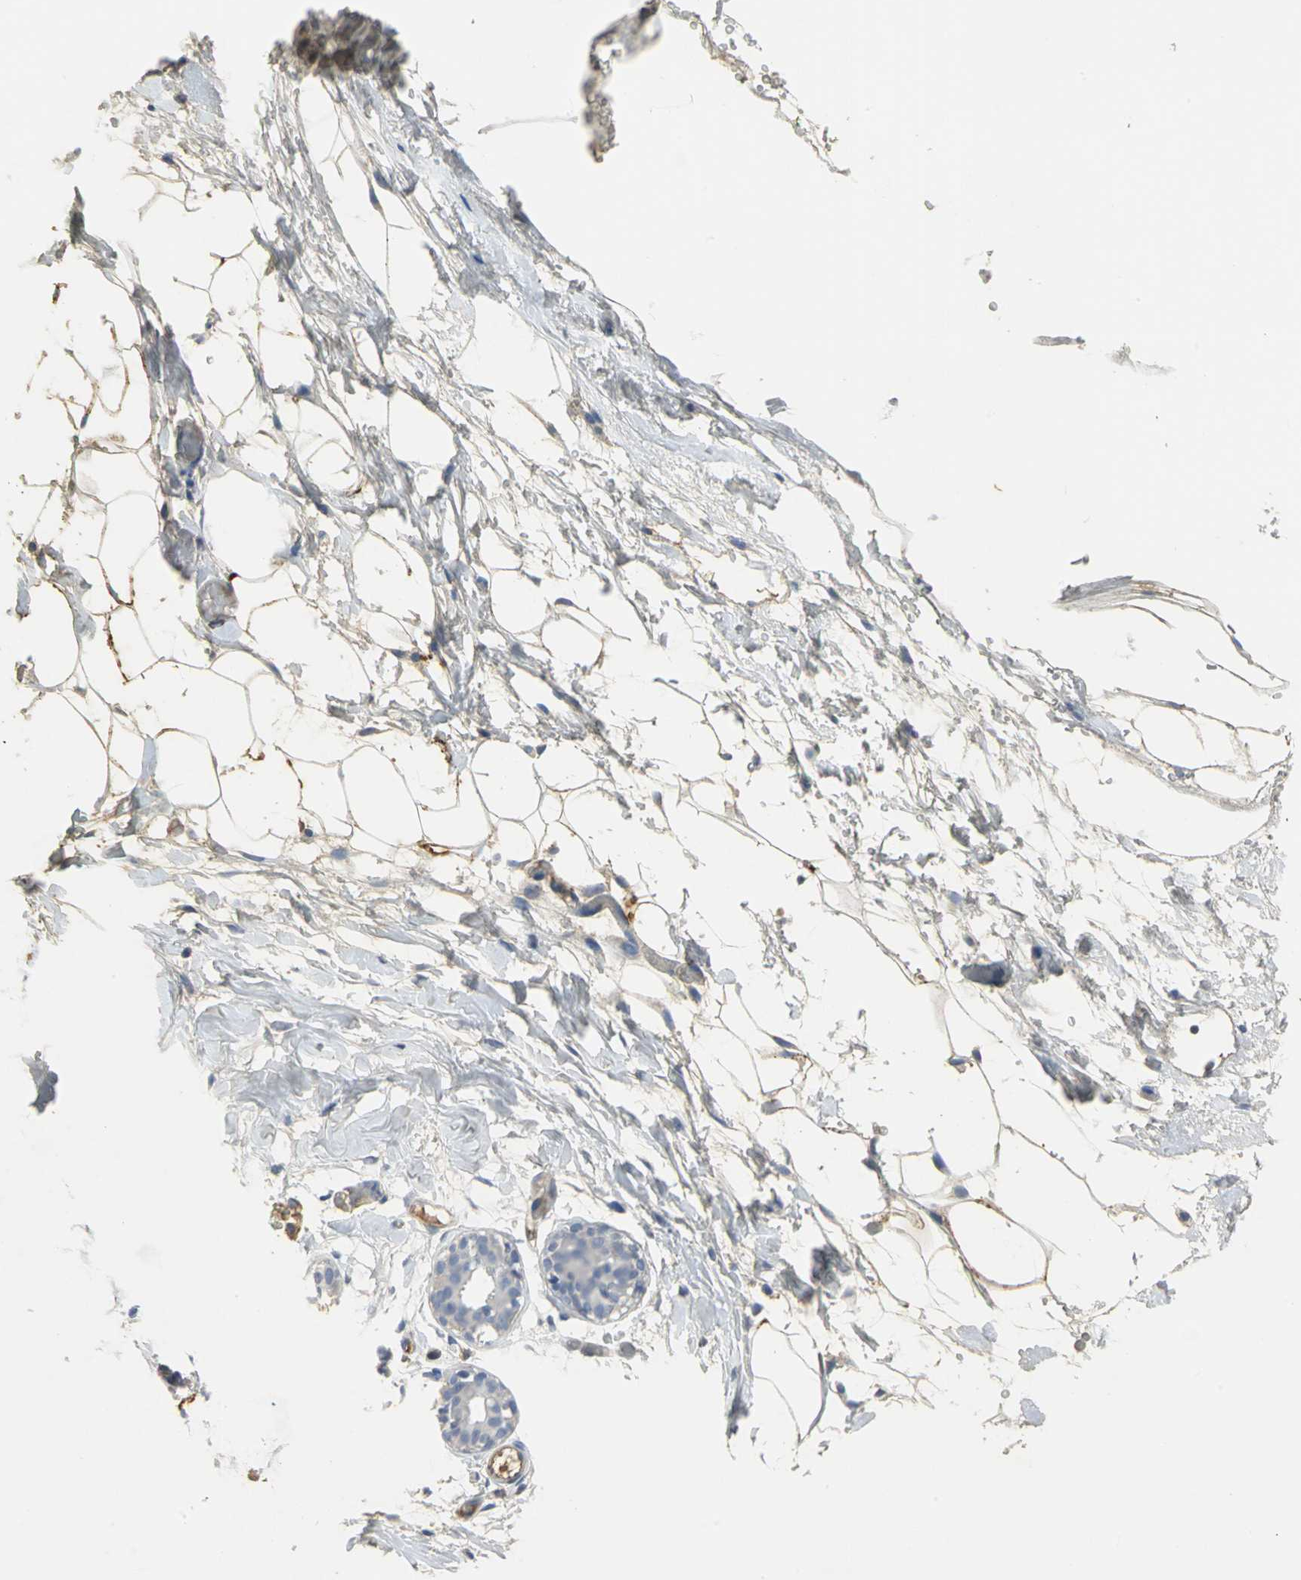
{"staining": {"intensity": "weak", "quantity": "25%-75%", "location": "cytoplasmic/membranous"}, "tissue": "adipose tissue", "cell_type": "Adipocytes", "image_type": "normal", "snomed": [{"axis": "morphology", "description": "Normal tissue, NOS"}, {"axis": "topography", "description": "Breast"}, {"axis": "topography", "description": "Soft tissue"}], "caption": "An IHC micrograph of normal tissue is shown. Protein staining in brown labels weak cytoplasmic/membranous positivity in adipose tissue within adipocytes. The staining was performed using DAB (3,3'-diaminobenzidine) to visualize the protein expression in brown, while the nuclei were stained in blue with hematoxylin (Magnification: 20x).", "gene": "GYG2", "patient": {"sex": "female", "age": 25}}